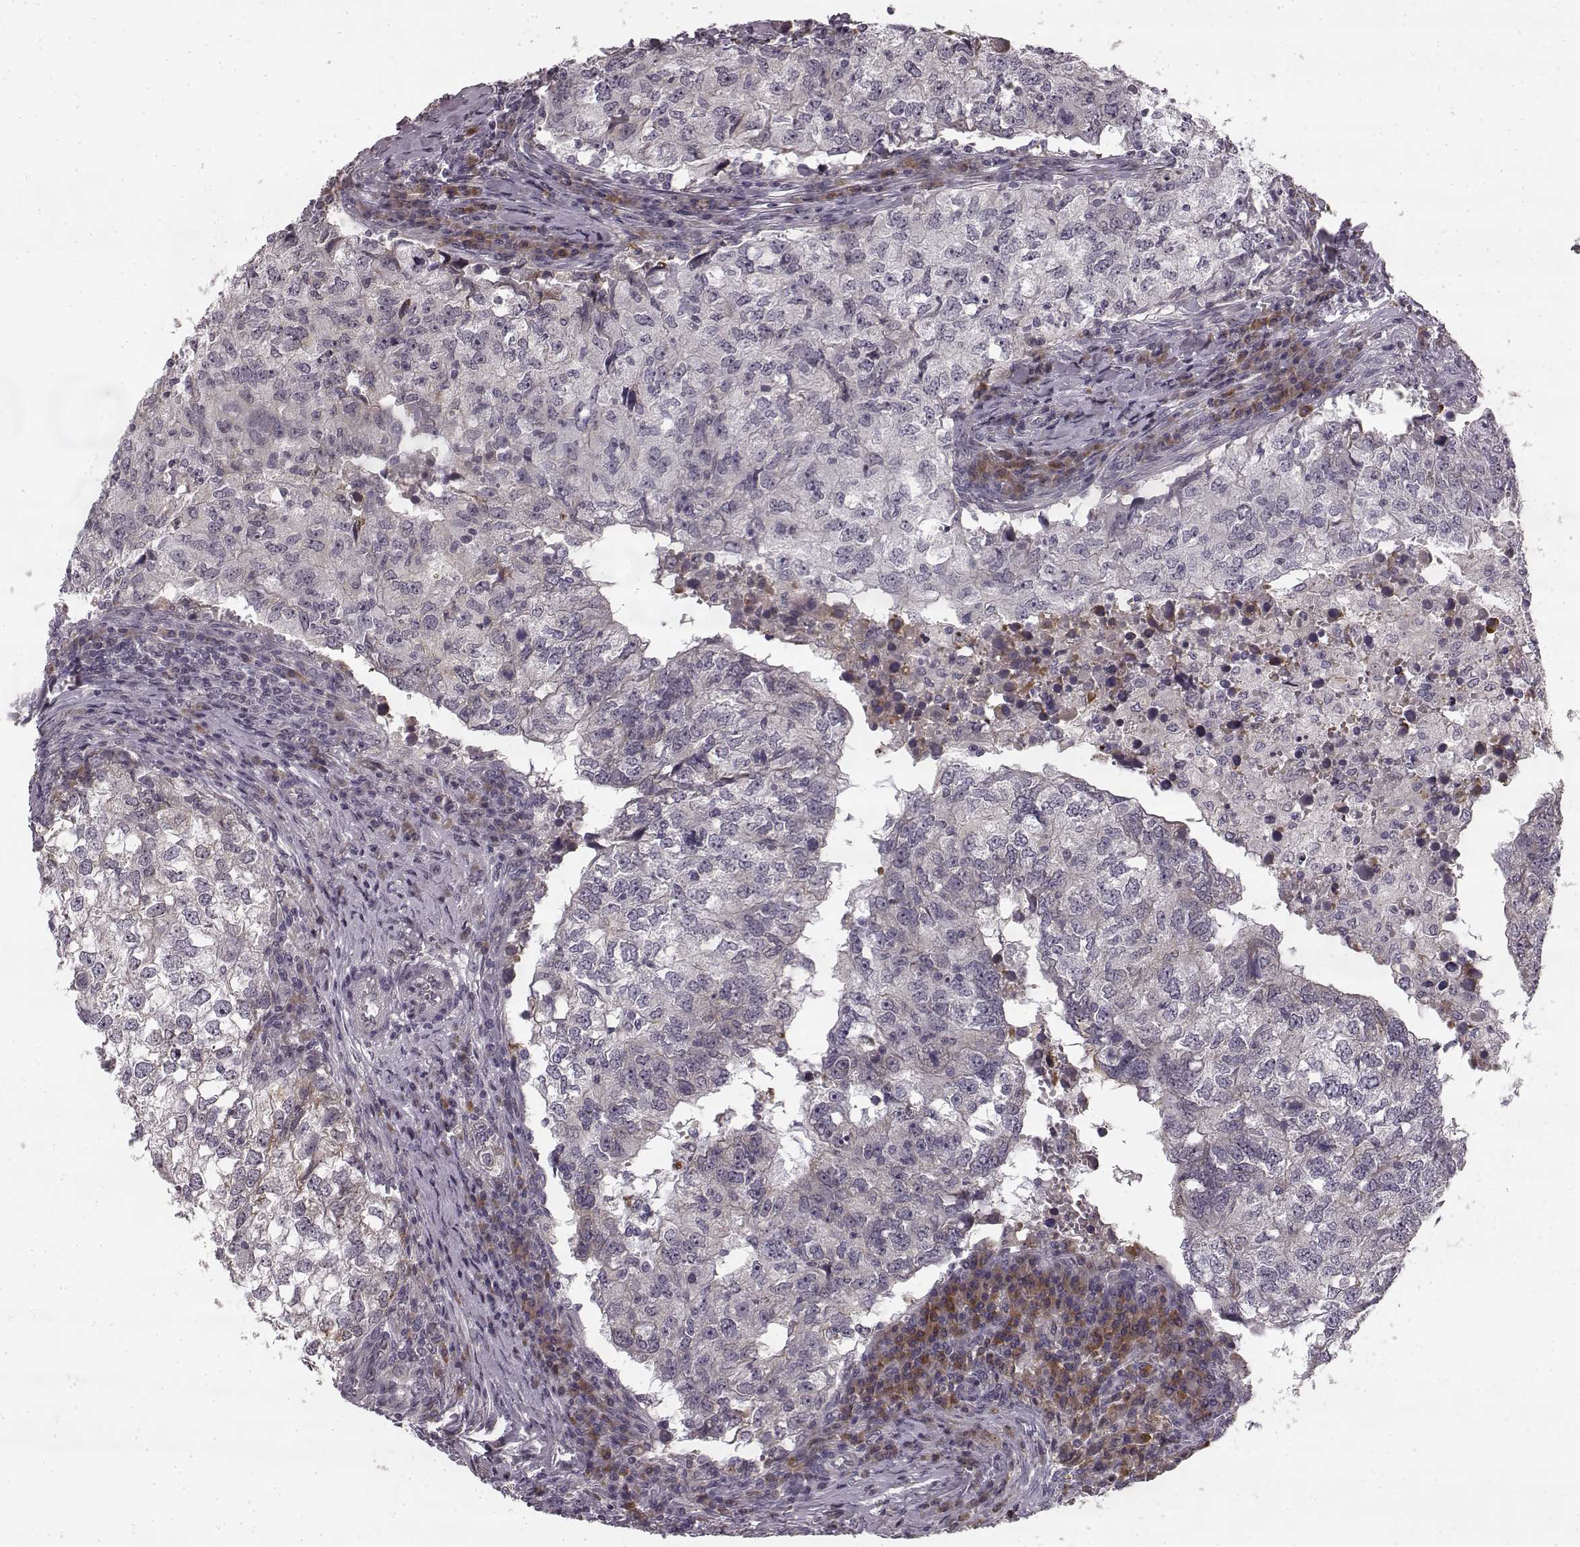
{"staining": {"intensity": "negative", "quantity": "none", "location": "none"}, "tissue": "breast cancer", "cell_type": "Tumor cells", "image_type": "cancer", "snomed": [{"axis": "morphology", "description": "Duct carcinoma"}, {"axis": "topography", "description": "Breast"}], "caption": "Immunohistochemistry photomicrograph of human breast cancer (infiltrating ductal carcinoma) stained for a protein (brown), which exhibits no positivity in tumor cells.", "gene": "FAM234B", "patient": {"sex": "female", "age": 30}}